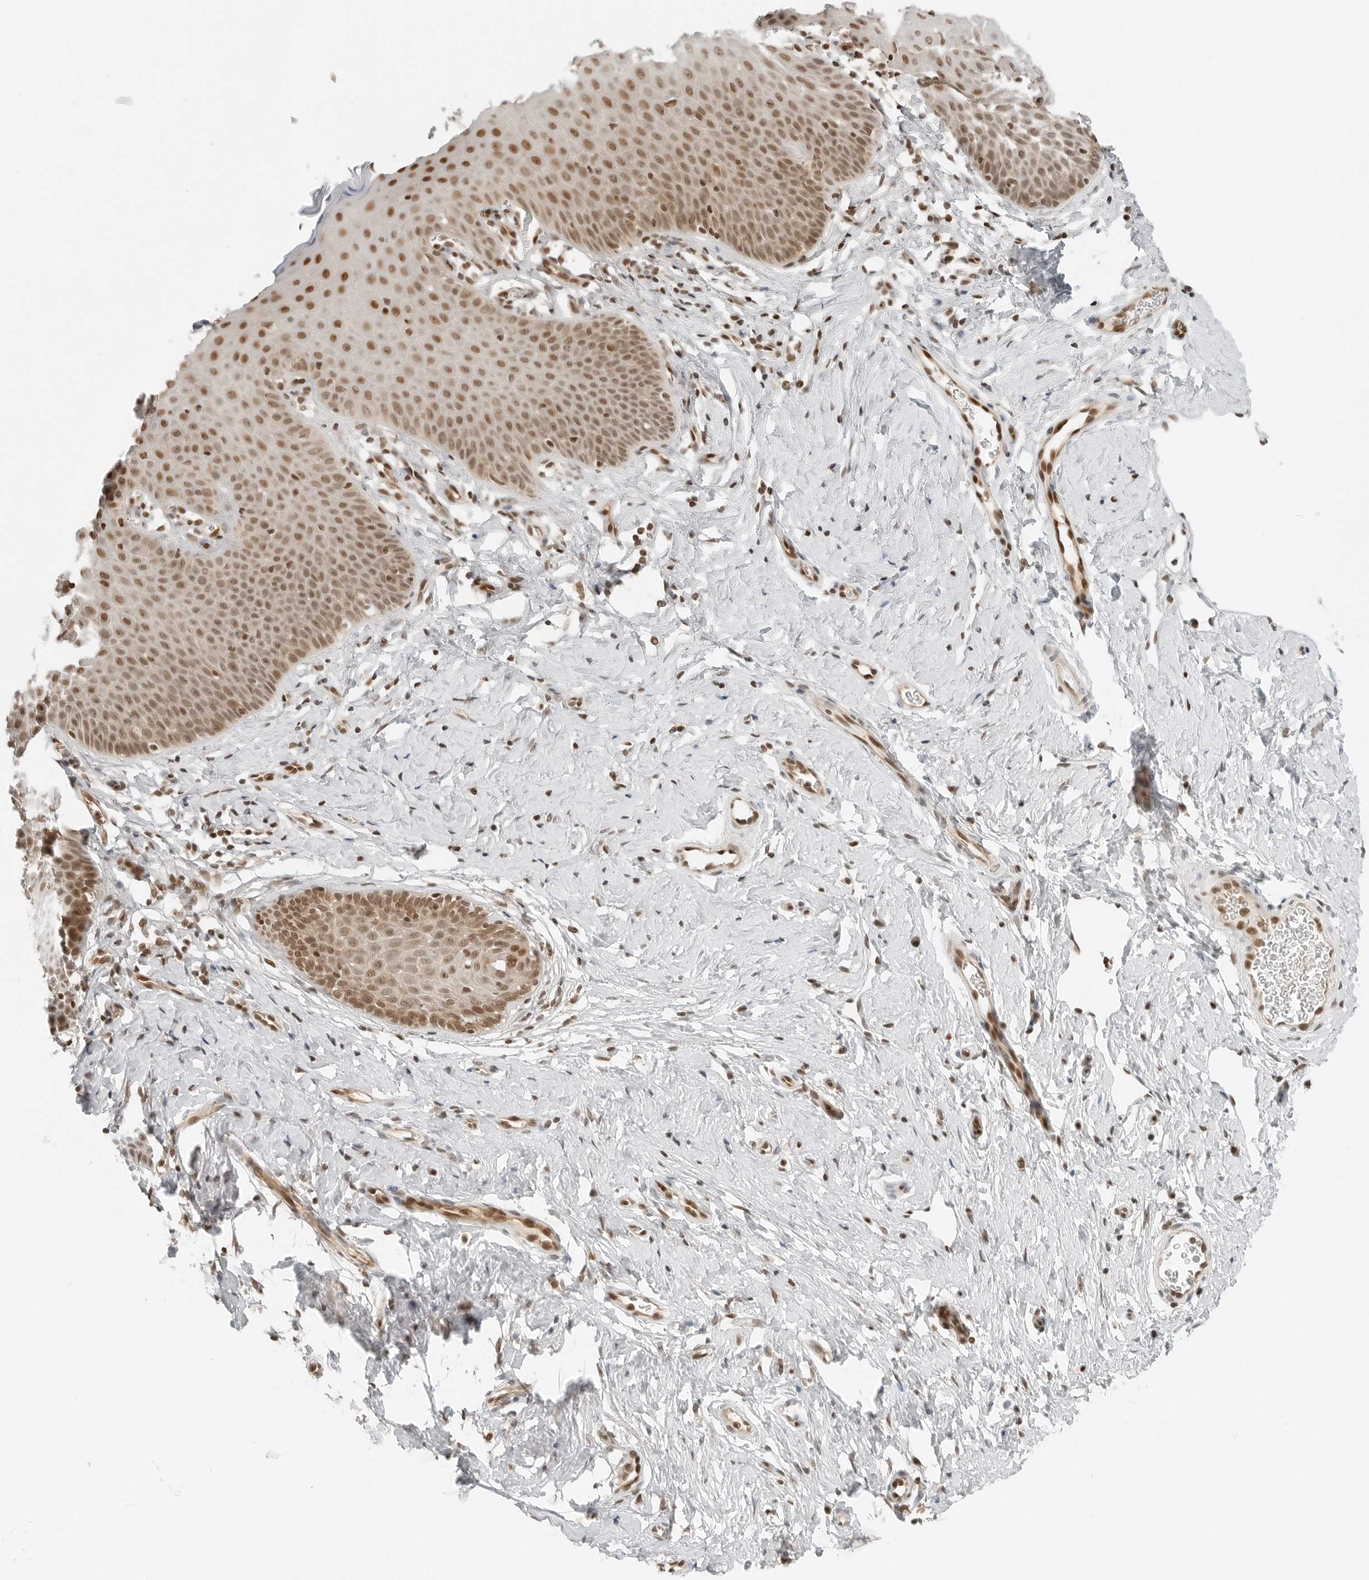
{"staining": {"intensity": "strong", "quantity": ">75%", "location": "nuclear"}, "tissue": "cervix", "cell_type": "Glandular cells", "image_type": "normal", "snomed": [{"axis": "morphology", "description": "Normal tissue, NOS"}, {"axis": "topography", "description": "Cervix"}], "caption": "Immunohistochemistry (DAB) staining of benign cervix exhibits strong nuclear protein staining in about >75% of glandular cells. (DAB = brown stain, brightfield microscopy at high magnification).", "gene": "CRTC2", "patient": {"sex": "female", "age": 36}}